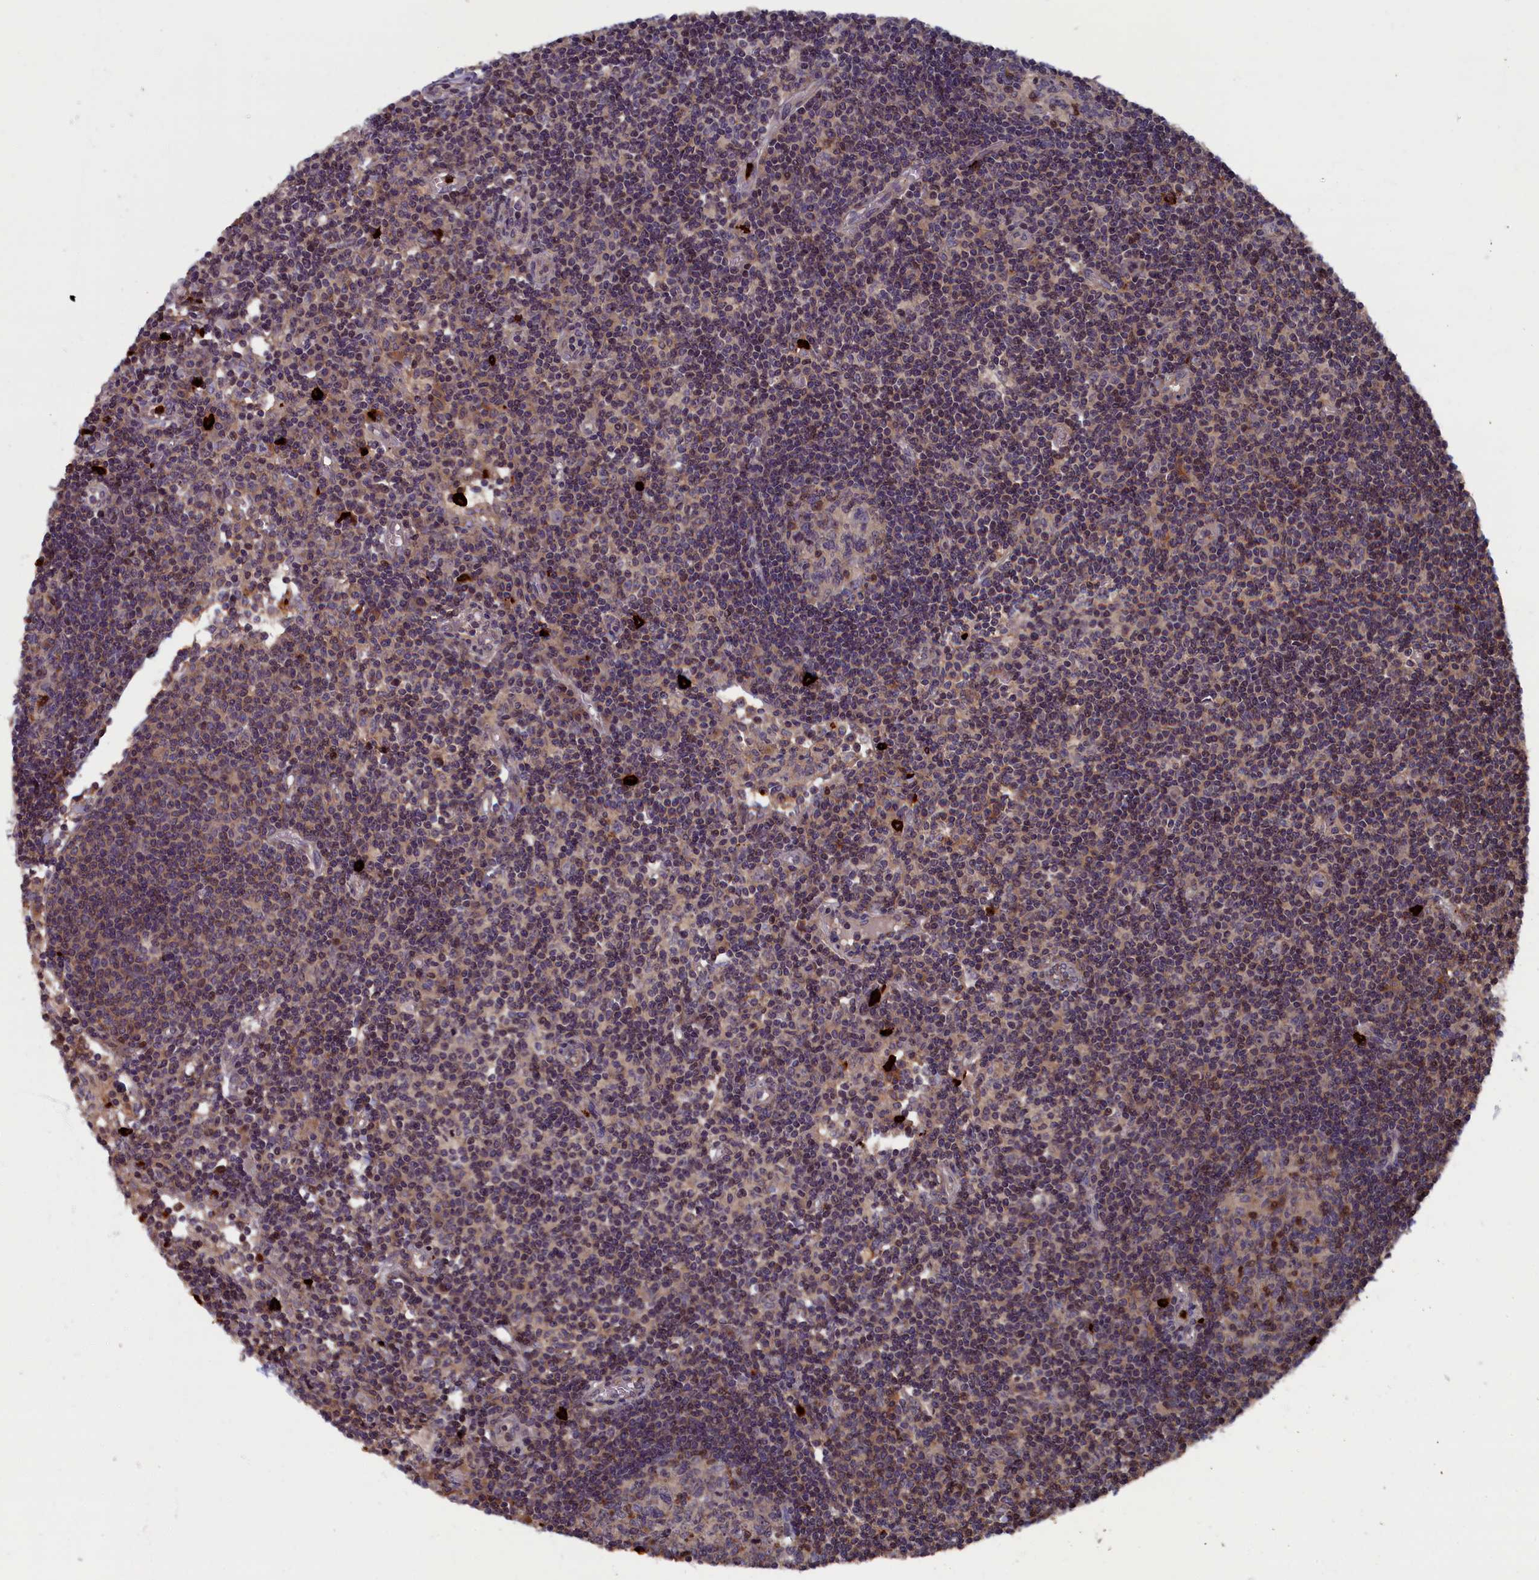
{"staining": {"intensity": "moderate", "quantity": "<25%", "location": "cytoplasmic/membranous"}, "tissue": "lymph node", "cell_type": "Germinal center cells", "image_type": "normal", "snomed": [{"axis": "morphology", "description": "Normal tissue, NOS"}, {"axis": "topography", "description": "Lymph node"}], "caption": "IHC (DAB (3,3'-diaminobenzidine)) staining of unremarkable lymph node exhibits moderate cytoplasmic/membranous protein positivity in approximately <25% of germinal center cells. (Brightfield microscopy of DAB IHC at high magnification).", "gene": "TNK2", "patient": {"sex": "female", "age": 55}}